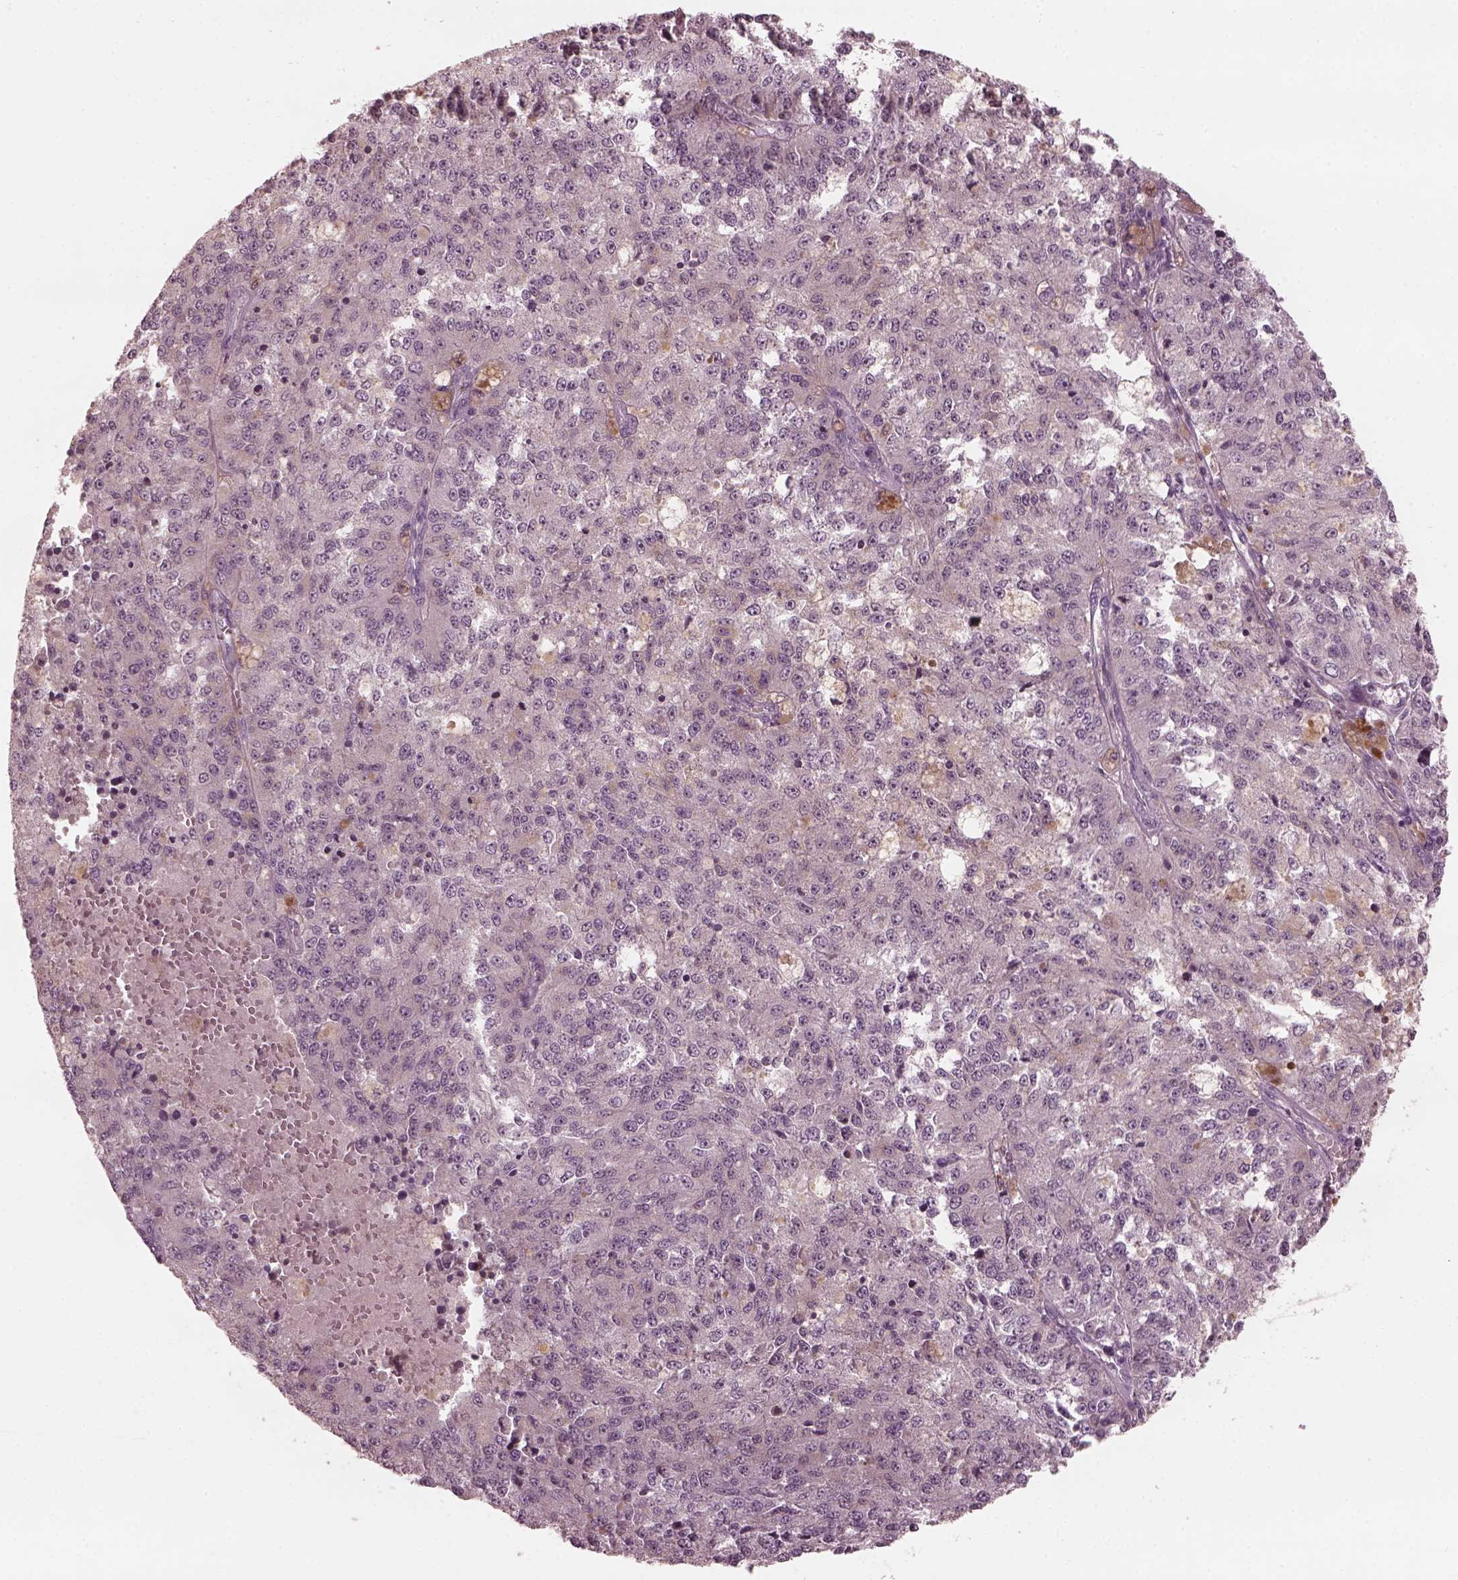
{"staining": {"intensity": "negative", "quantity": "none", "location": "none"}, "tissue": "melanoma", "cell_type": "Tumor cells", "image_type": "cancer", "snomed": [{"axis": "morphology", "description": "Malignant melanoma, Metastatic site"}, {"axis": "topography", "description": "Lymph node"}], "caption": "DAB immunohistochemical staining of melanoma exhibits no significant expression in tumor cells.", "gene": "PSTPIP2", "patient": {"sex": "female", "age": 64}}